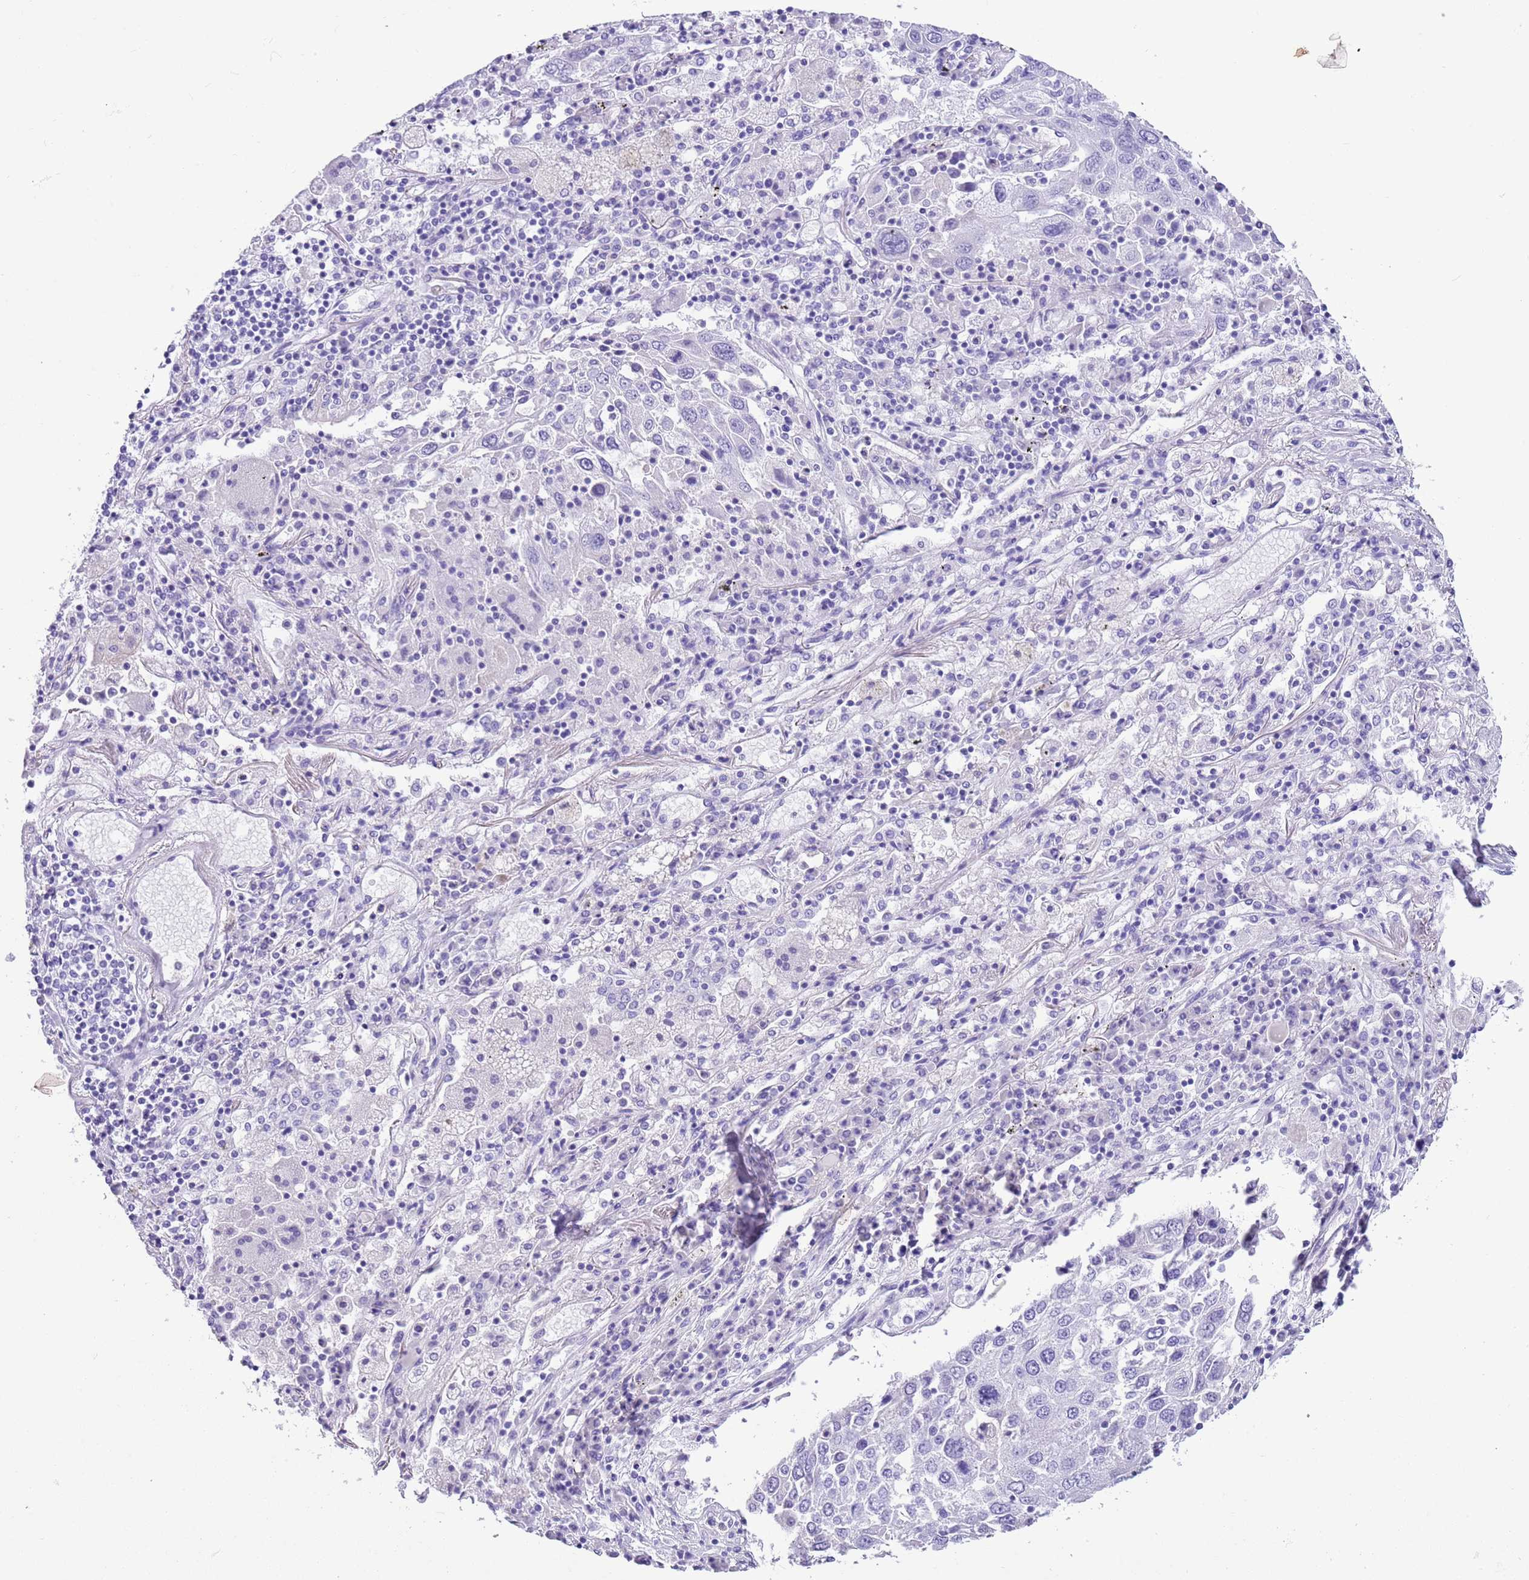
{"staining": {"intensity": "negative", "quantity": "none", "location": "none"}, "tissue": "lung cancer", "cell_type": "Tumor cells", "image_type": "cancer", "snomed": [{"axis": "morphology", "description": "Squamous cell carcinoma, NOS"}, {"axis": "topography", "description": "Lung"}], "caption": "Tumor cells are negative for brown protein staining in lung cancer.", "gene": "TBC1D10B", "patient": {"sex": "male", "age": 65}}